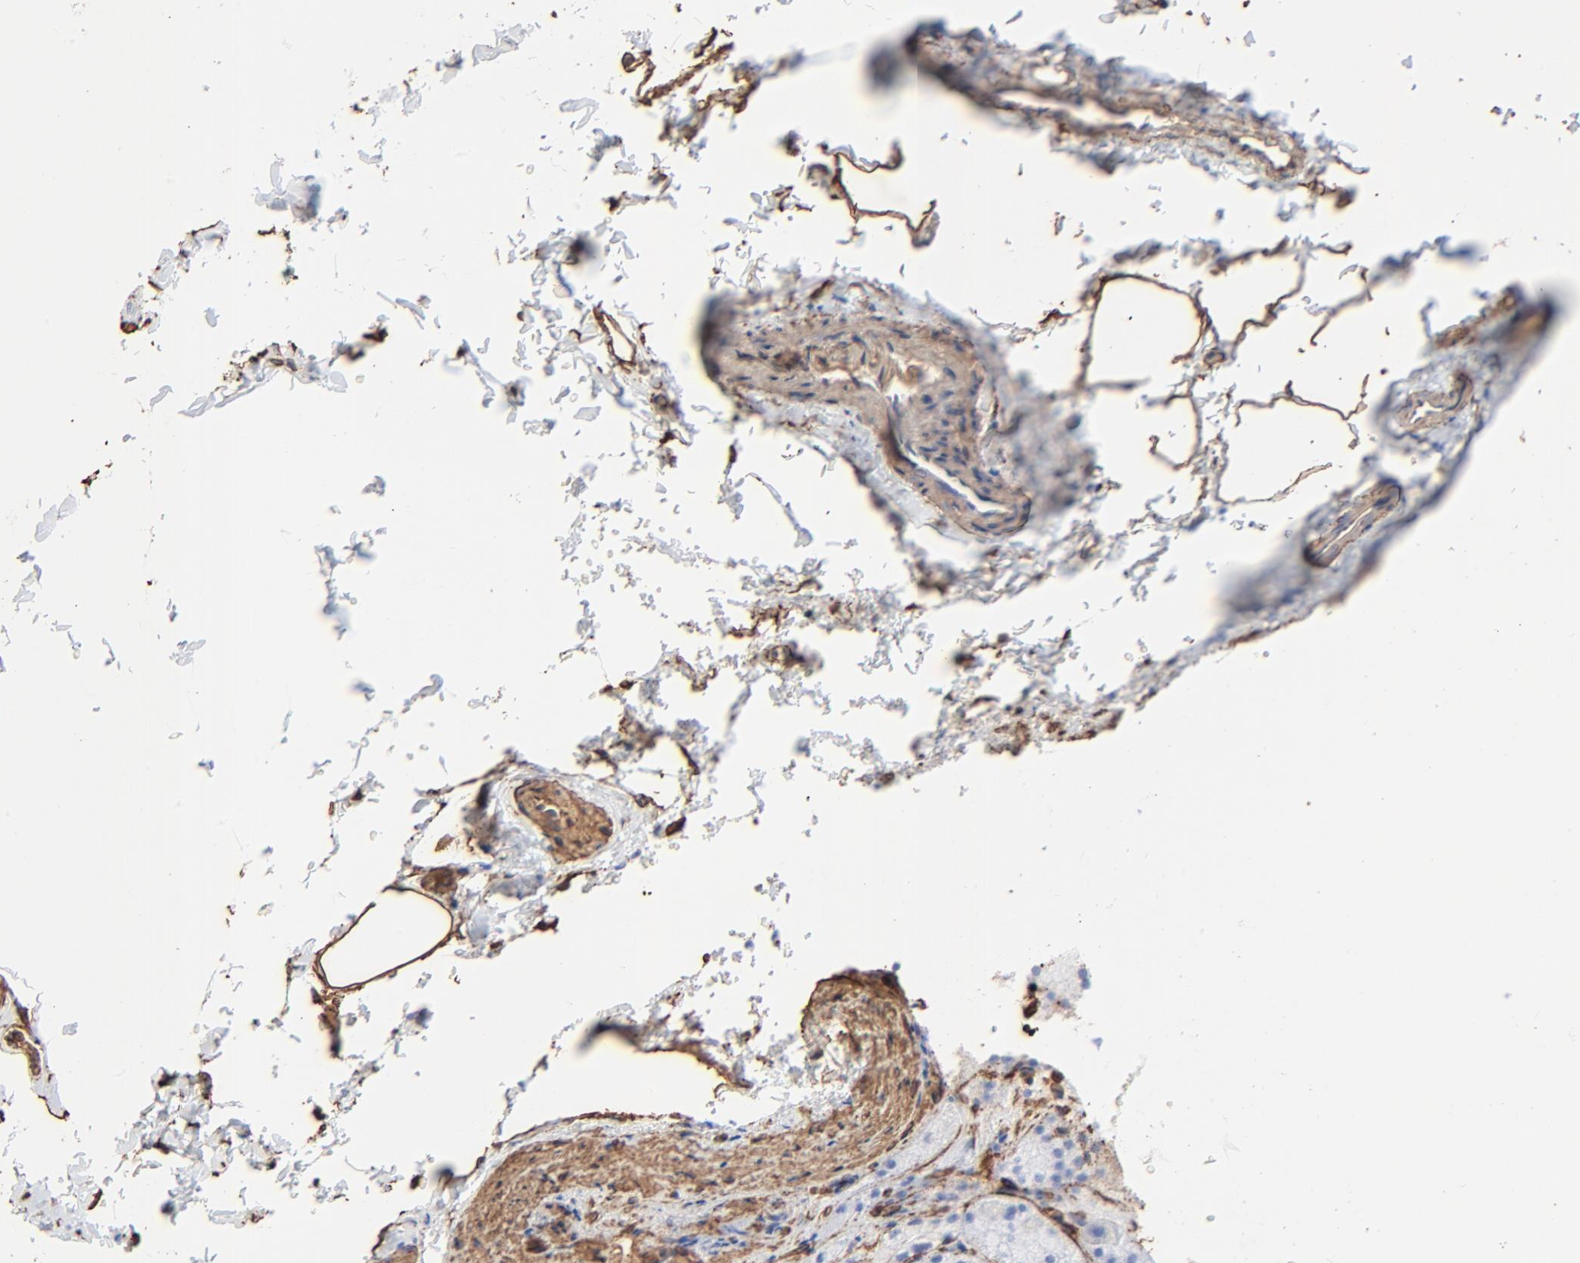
{"staining": {"intensity": "negative", "quantity": "none", "location": "none"}, "tissue": "stomach", "cell_type": "Glandular cells", "image_type": "normal", "snomed": [{"axis": "morphology", "description": "Normal tissue, NOS"}, {"axis": "topography", "description": "Stomach, upper"}], "caption": "Immunohistochemical staining of unremarkable human stomach shows no significant expression in glandular cells.", "gene": "CAV1", "patient": {"sex": "female", "age": 56}}